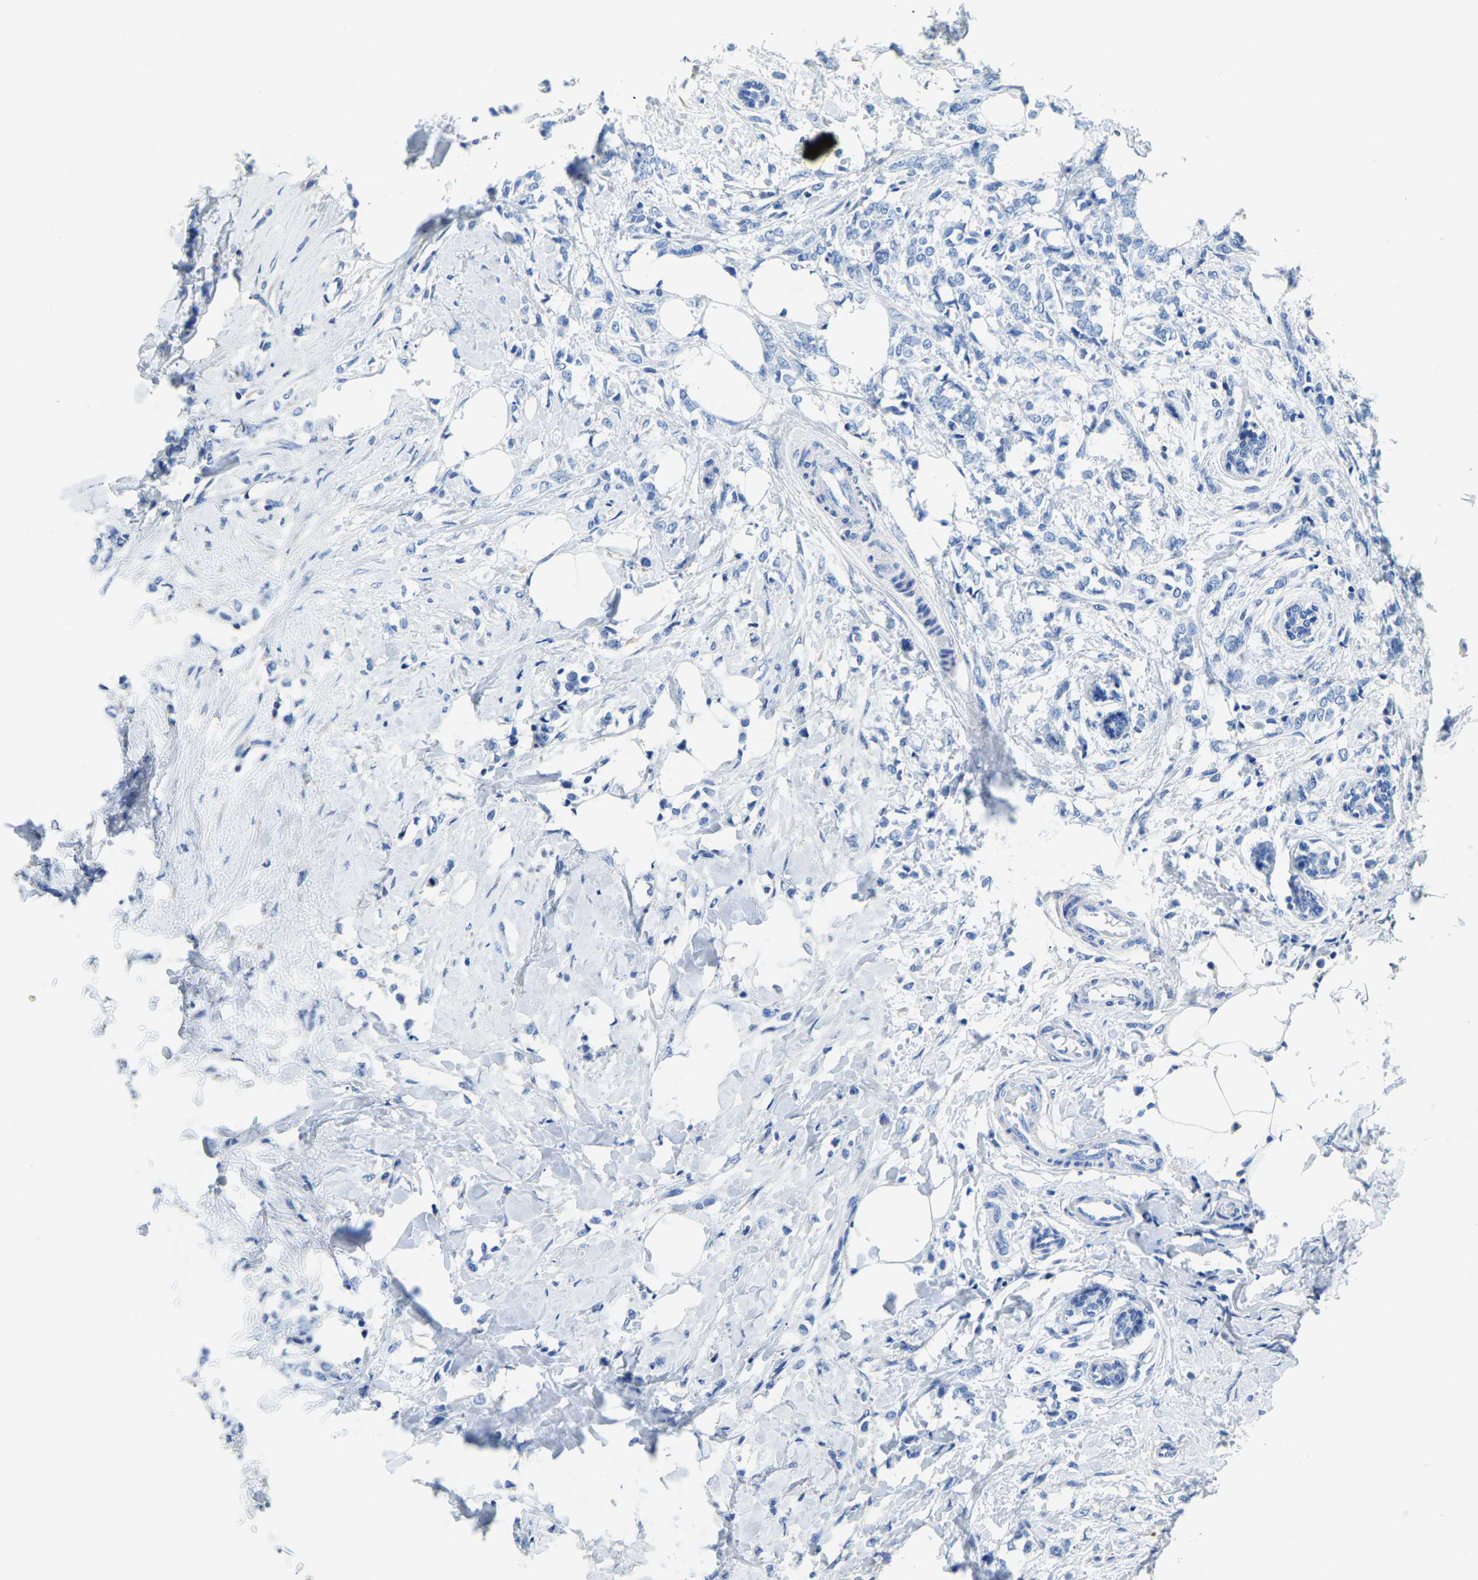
{"staining": {"intensity": "negative", "quantity": "none", "location": "none"}, "tissue": "breast cancer", "cell_type": "Tumor cells", "image_type": "cancer", "snomed": [{"axis": "morphology", "description": "Lobular carcinoma, in situ"}, {"axis": "morphology", "description": "Lobular carcinoma"}, {"axis": "topography", "description": "Breast"}], "caption": "High power microscopy photomicrograph of an immunohistochemistry histopathology image of breast cancer, revealing no significant positivity in tumor cells.", "gene": "ZDHHC13", "patient": {"sex": "female", "age": 41}}